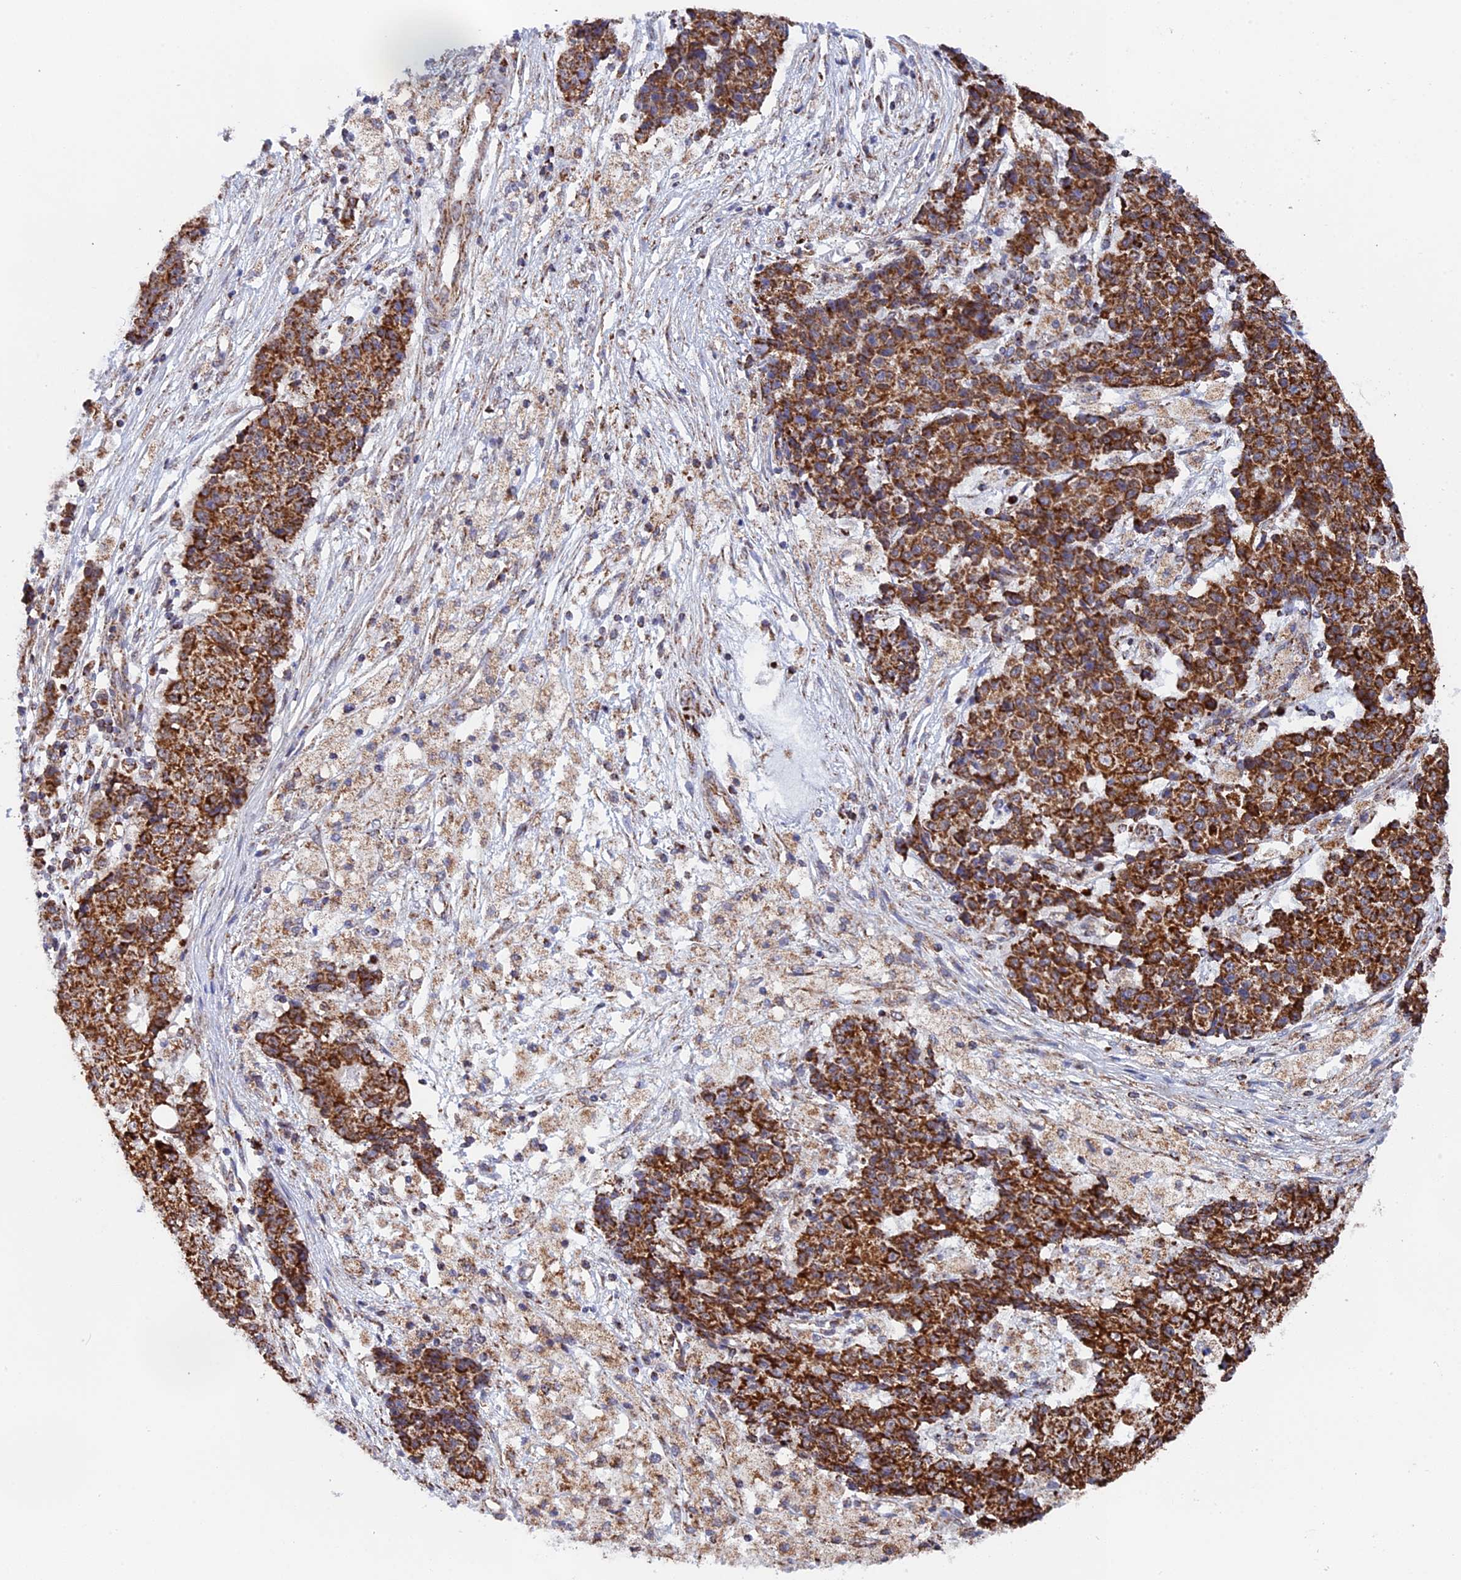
{"staining": {"intensity": "strong", "quantity": ">75%", "location": "cytoplasmic/membranous"}, "tissue": "ovarian cancer", "cell_type": "Tumor cells", "image_type": "cancer", "snomed": [{"axis": "morphology", "description": "Carcinoma, endometroid"}, {"axis": "topography", "description": "Ovary"}], "caption": "Ovarian cancer (endometroid carcinoma) tissue reveals strong cytoplasmic/membranous expression in approximately >75% of tumor cells", "gene": "CDC16", "patient": {"sex": "female", "age": 42}}